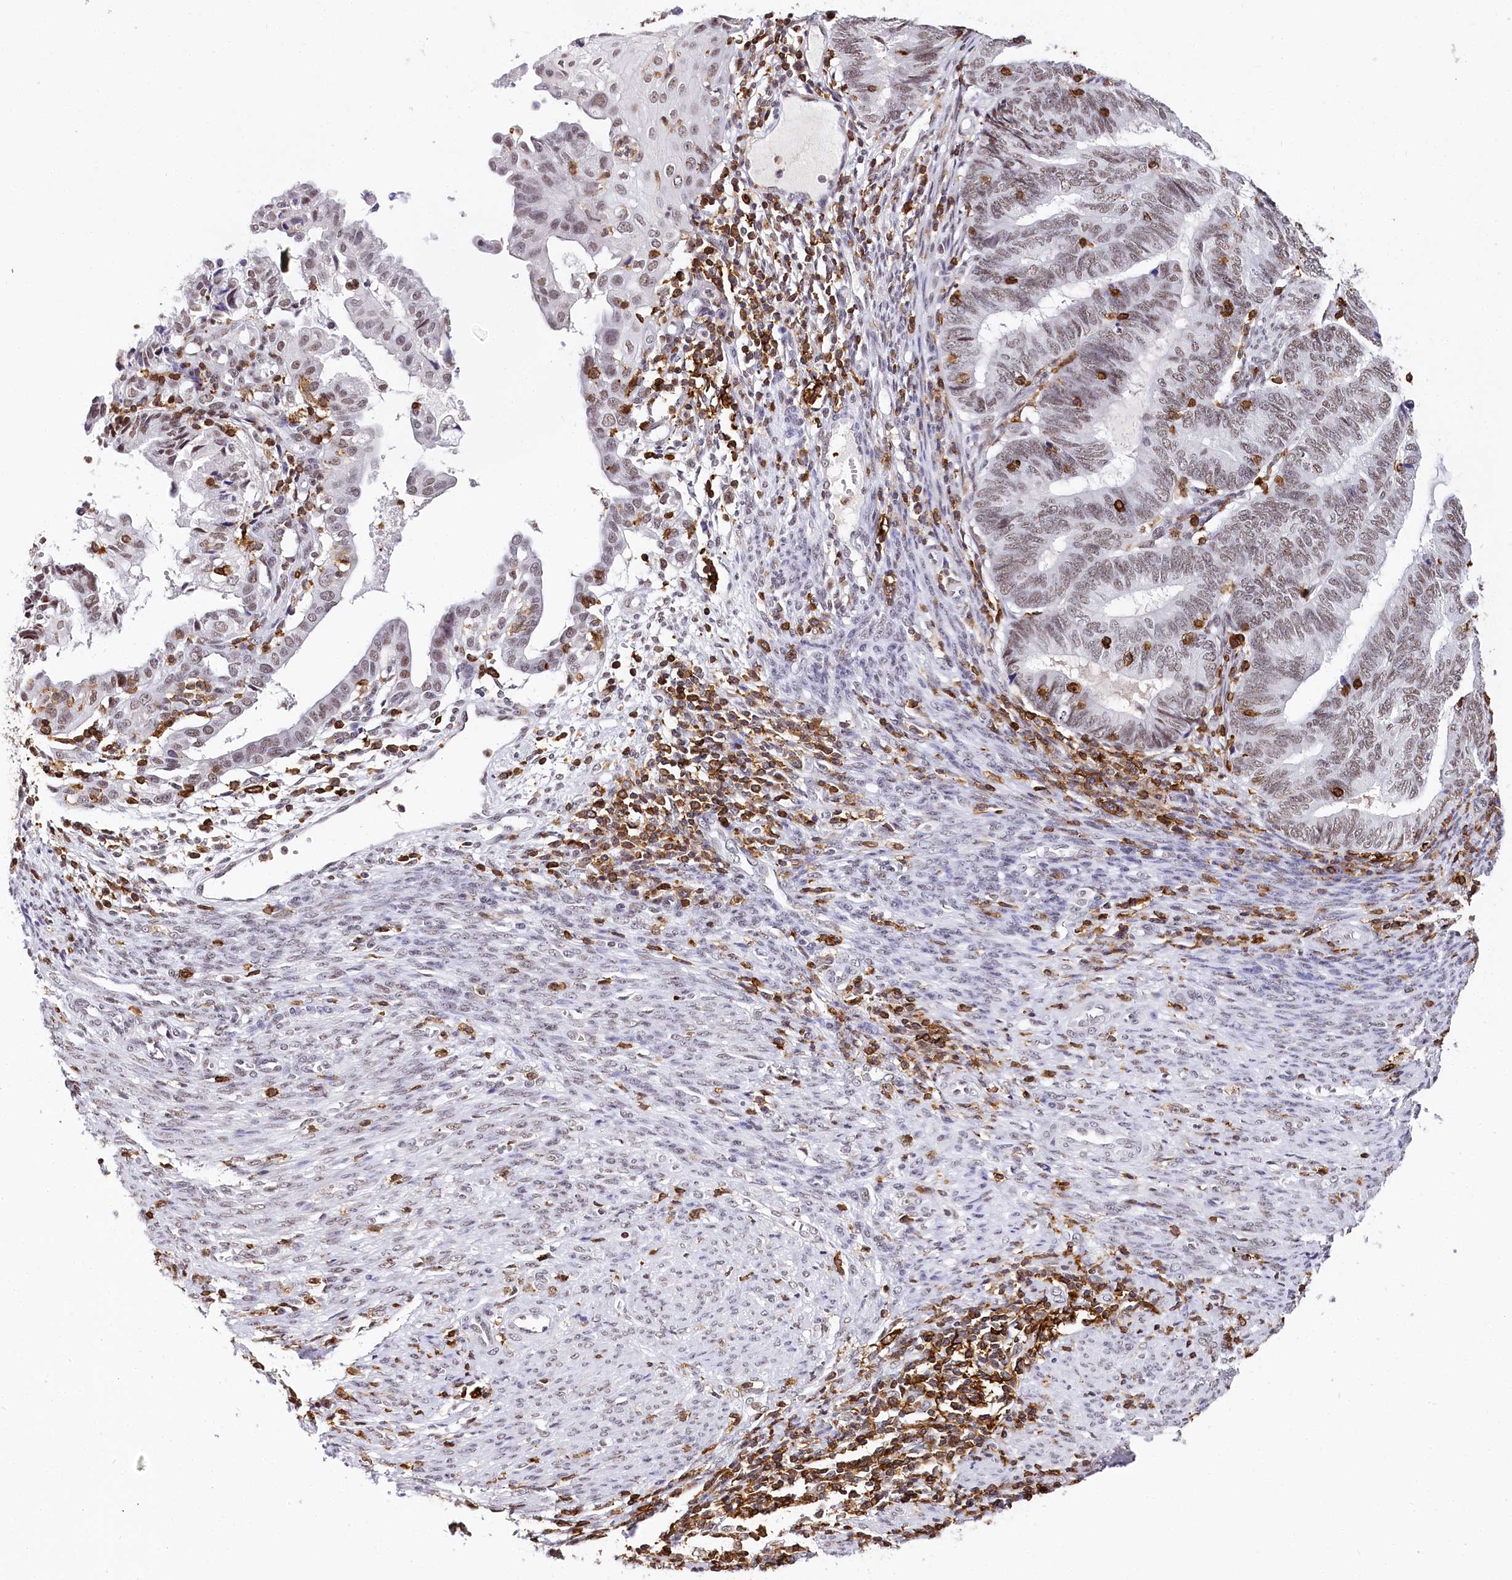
{"staining": {"intensity": "moderate", "quantity": ">75%", "location": "nuclear"}, "tissue": "endometrial cancer", "cell_type": "Tumor cells", "image_type": "cancer", "snomed": [{"axis": "morphology", "description": "Adenocarcinoma, NOS"}, {"axis": "topography", "description": "Uterus"}, {"axis": "topography", "description": "Endometrium"}], "caption": "Protein expression analysis of human endometrial cancer (adenocarcinoma) reveals moderate nuclear expression in about >75% of tumor cells.", "gene": "BARD1", "patient": {"sex": "female", "age": 70}}